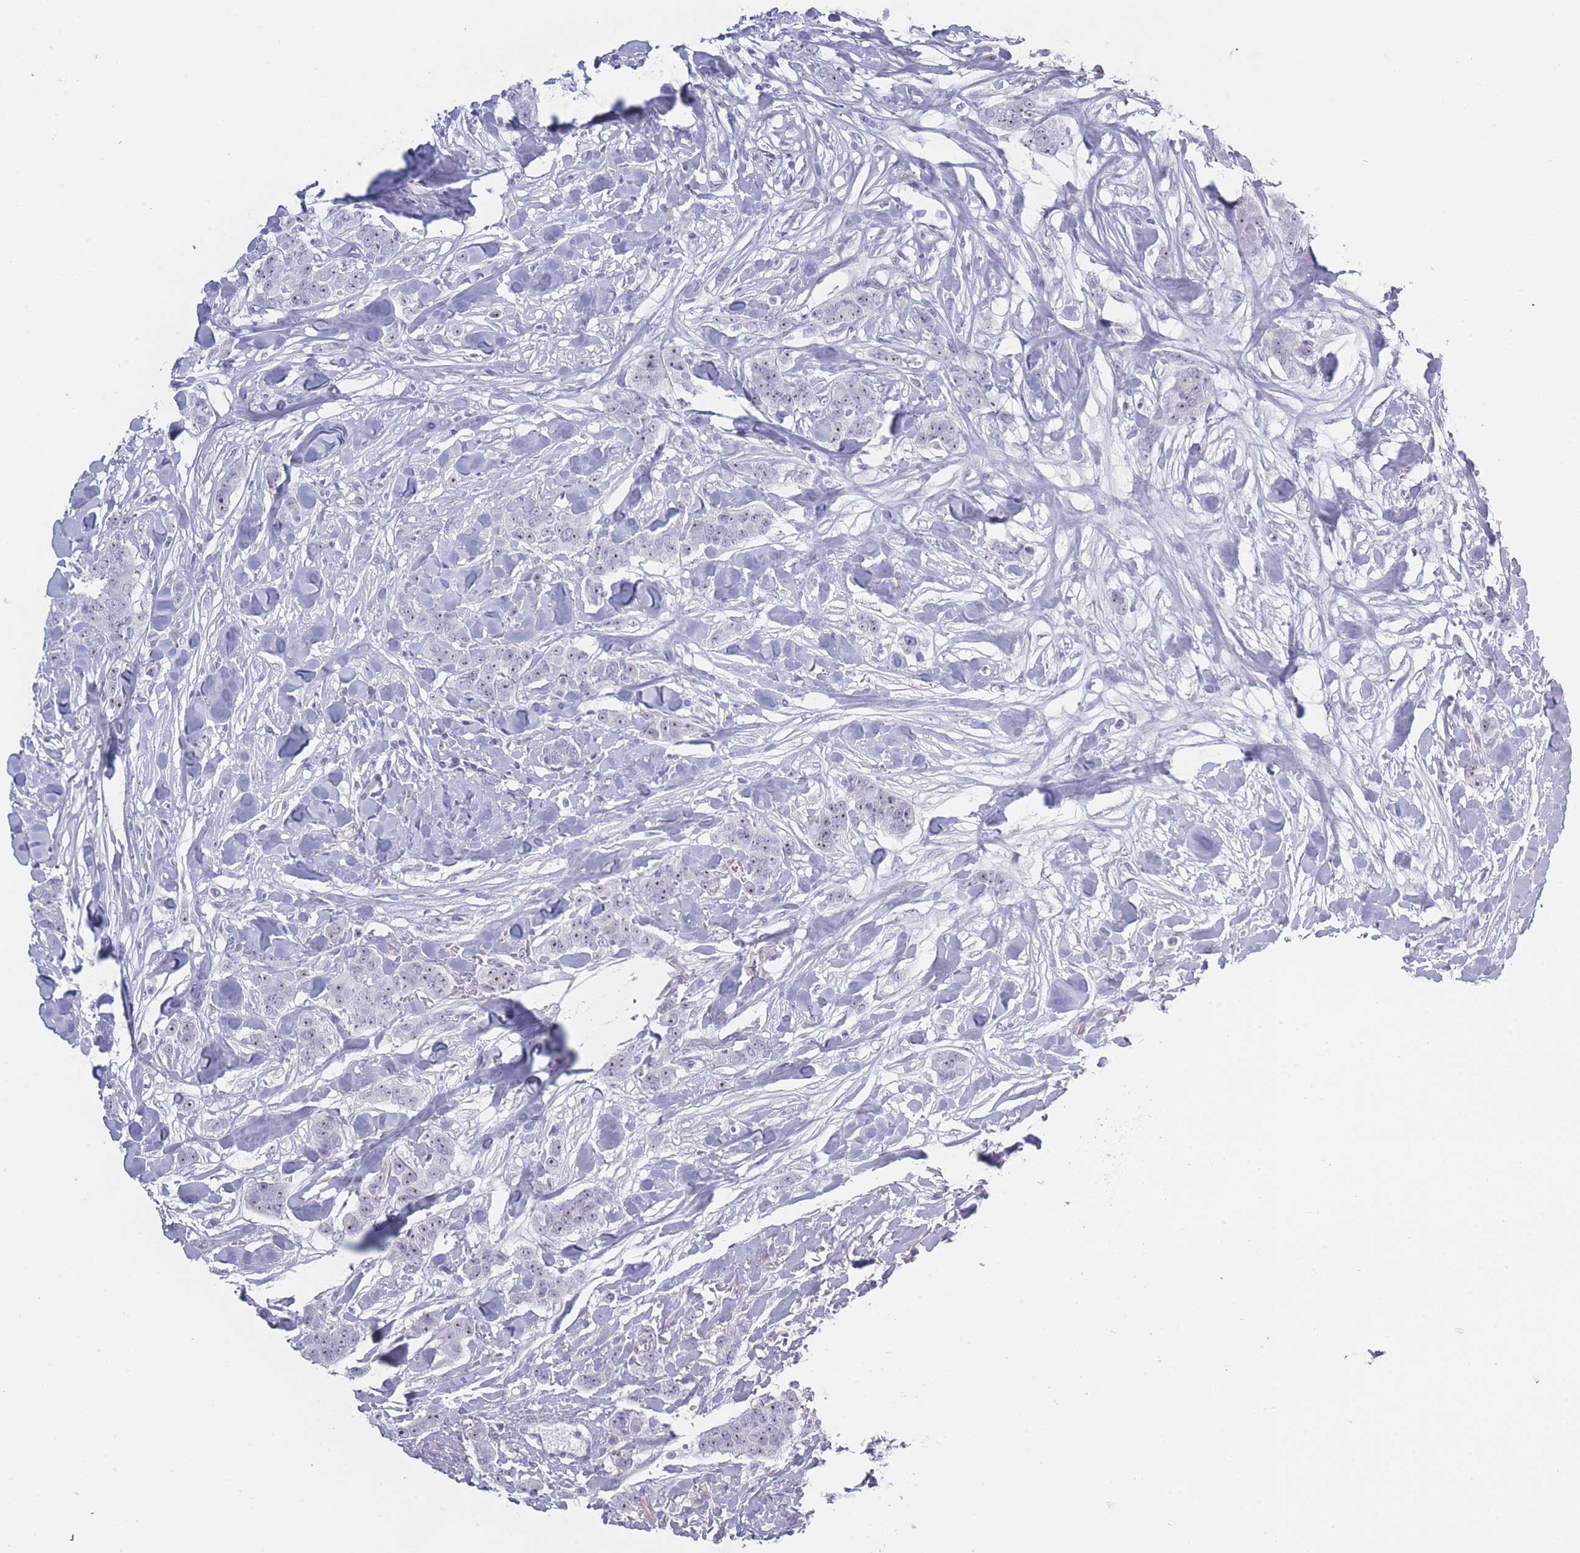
{"staining": {"intensity": "negative", "quantity": "none", "location": "none"}, "tissue": "breast cancer", "cell_type": "Tumor cells", "image_type": "cancer", "snomed": [{"axis": "morphology", "description": "Duct carcinoma"}, {"axis": "topography", "description": "Breast"}], "caption": "A photomicrograph of breast cancer stained for a protein displays no brown staining in tumor cells. (Immunohistochemistry, brightfield microscopy, high magnification).", "gene": "ROS1", "patient": {"sex": "female", "age": 40}}